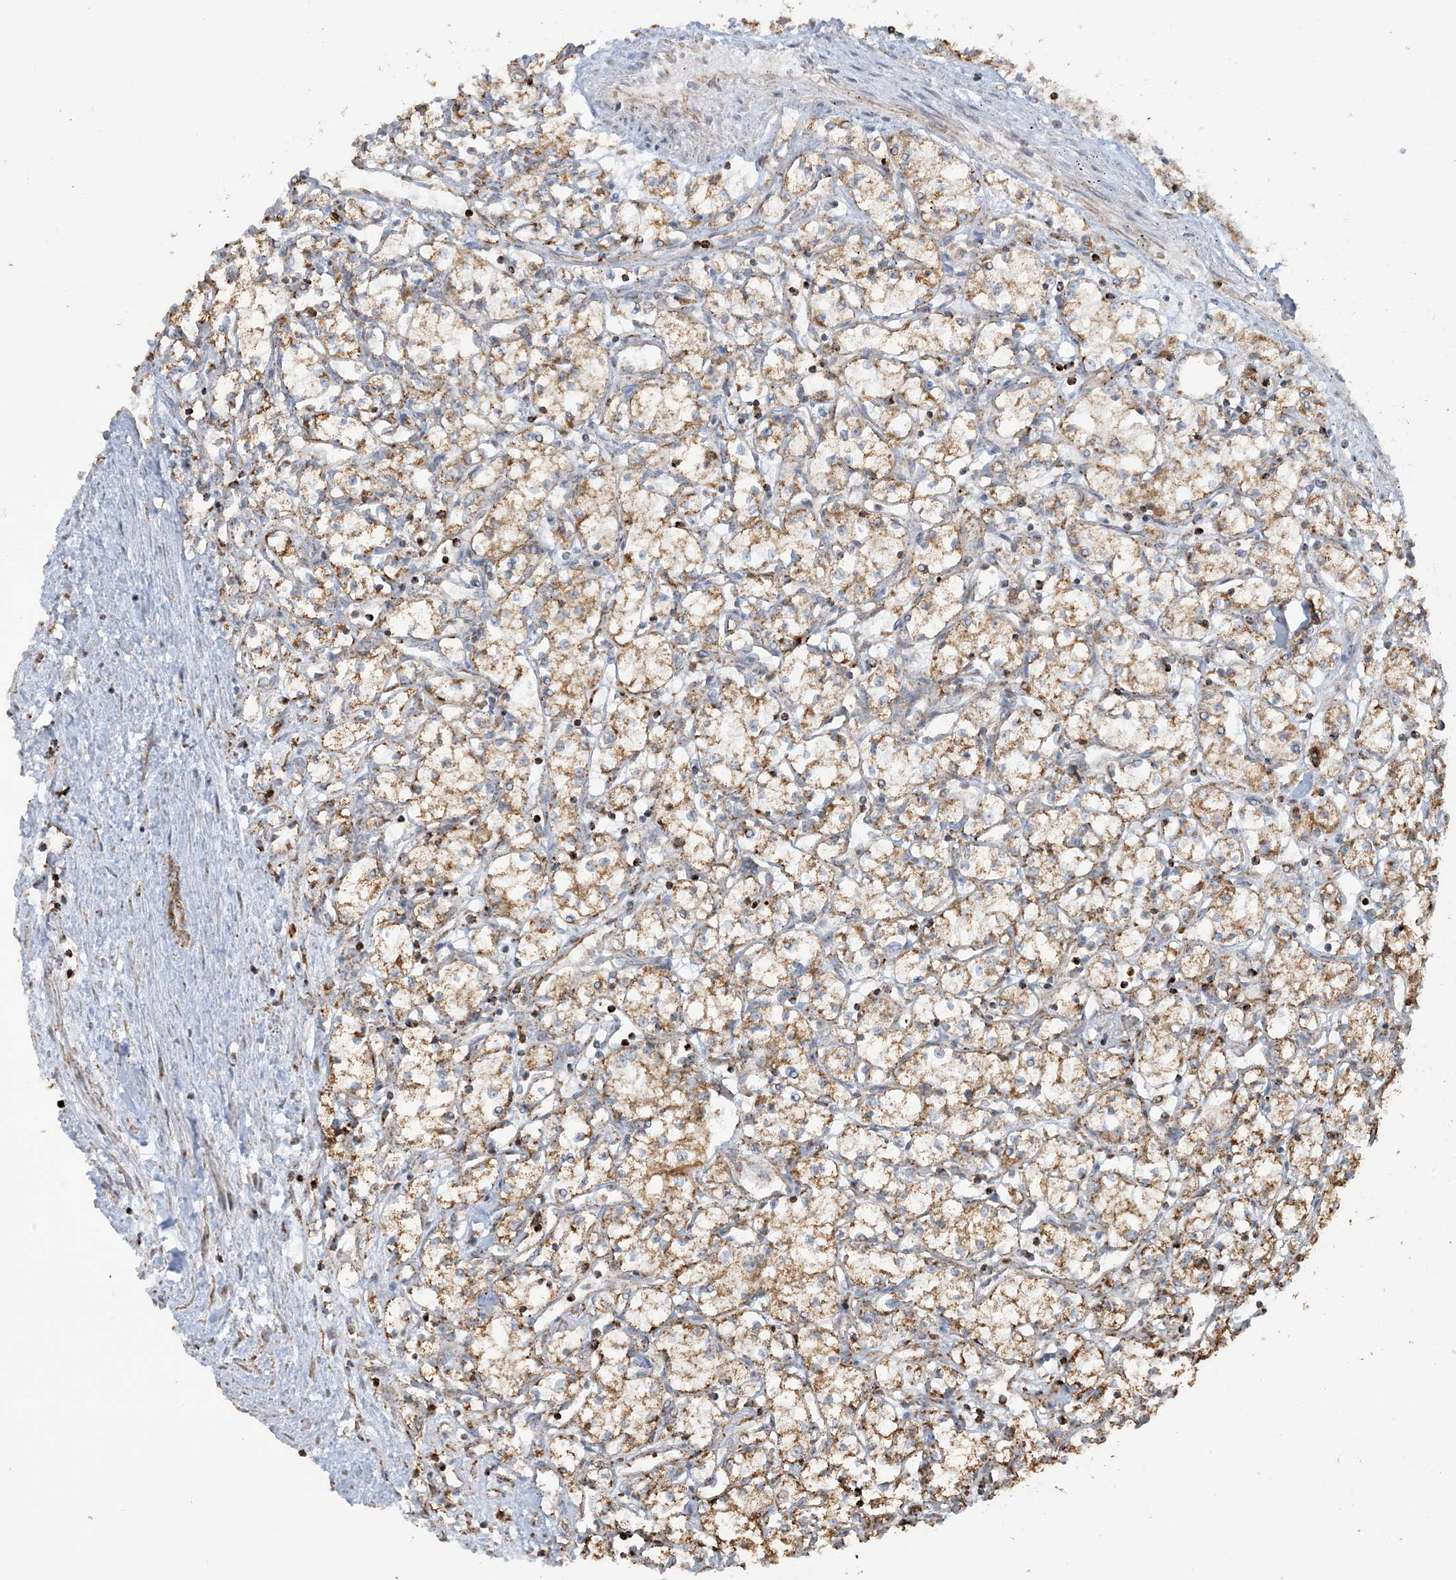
{"staining": {"intensity": "moderate", "quantity": ">75%", "location": "cytoplasmic/membranous"}, "tissue": "renal cancer", "cell_type": "Tumor cells", "image_type": "cancer", "snomed": [{"axis": "morphology", "description": "Adenocarcinoma, NOS"}, {"axis": "topography", "description": "Kidney"}], "caption": "Immunohistochemistry image of adenocarcinoma (renal) stained for a protein (brown), which exhibits medium levels of moderate cytoplasmic/membranous expression in approximately >75% of tumor cells.", "gene": "AGA", "patient": {"sex": "male", "age": 59}}